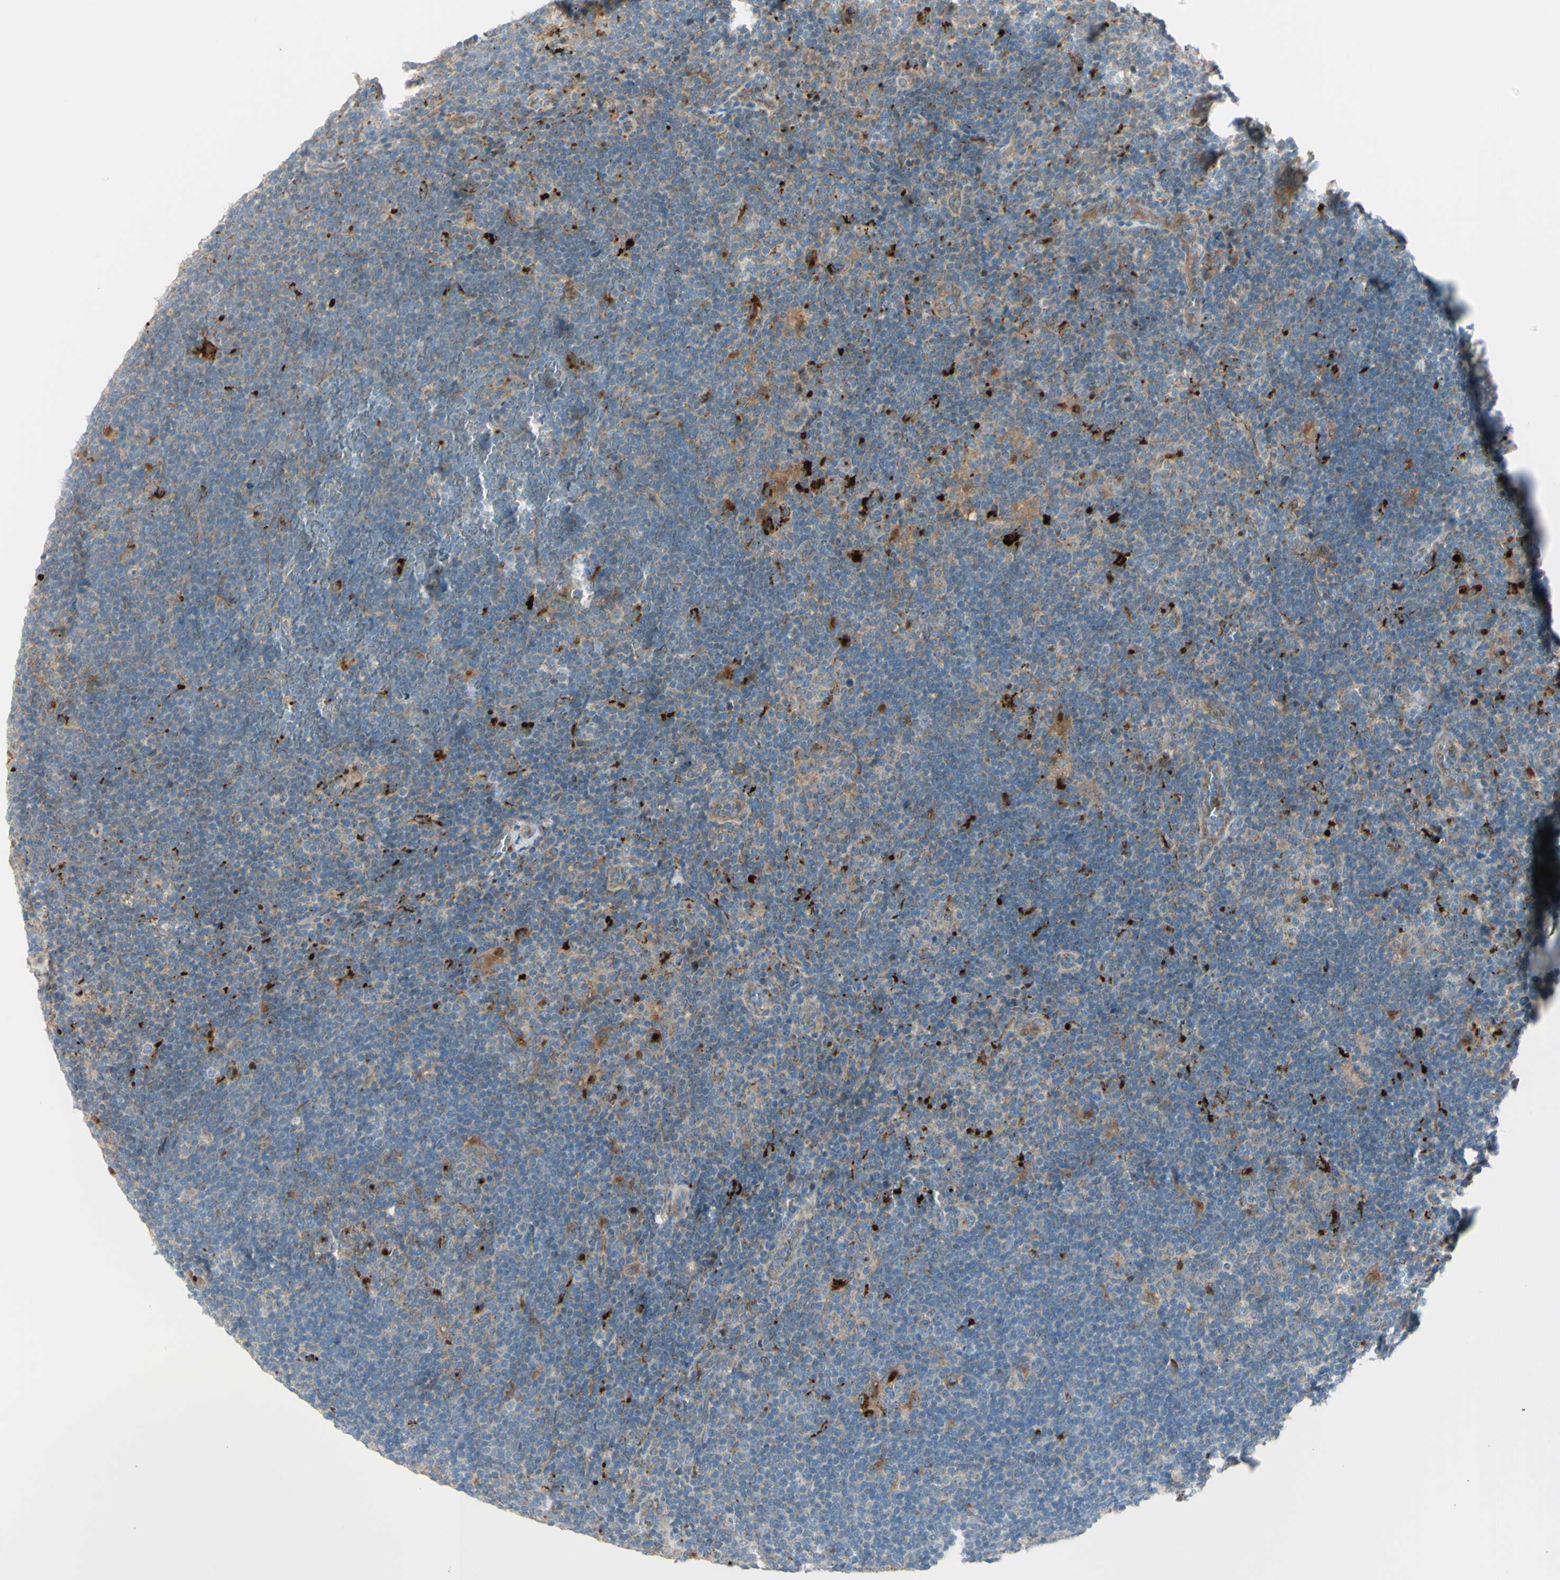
{"staining": {"intensity": "weak", "quantity": ">75%", "location": "cytoplasmic/membranous"}, "tissue": "lymphoma", "cell_type": "Tumor cells", "image_type": "cancer", "snomed": [{"axis": "morphology", "description": "Hodgkin's disease, NOS"}, {"axis": "topography", "description": "Lymph node"}], "caption": "Lymphoma stained with immunohistochemistry (IHC) demonstrates weak cytoplasmic/membranous staining in about >75% of tumor cells.", "gene": "LMTK2", "patient": {"sex": "female", "age": 57}}